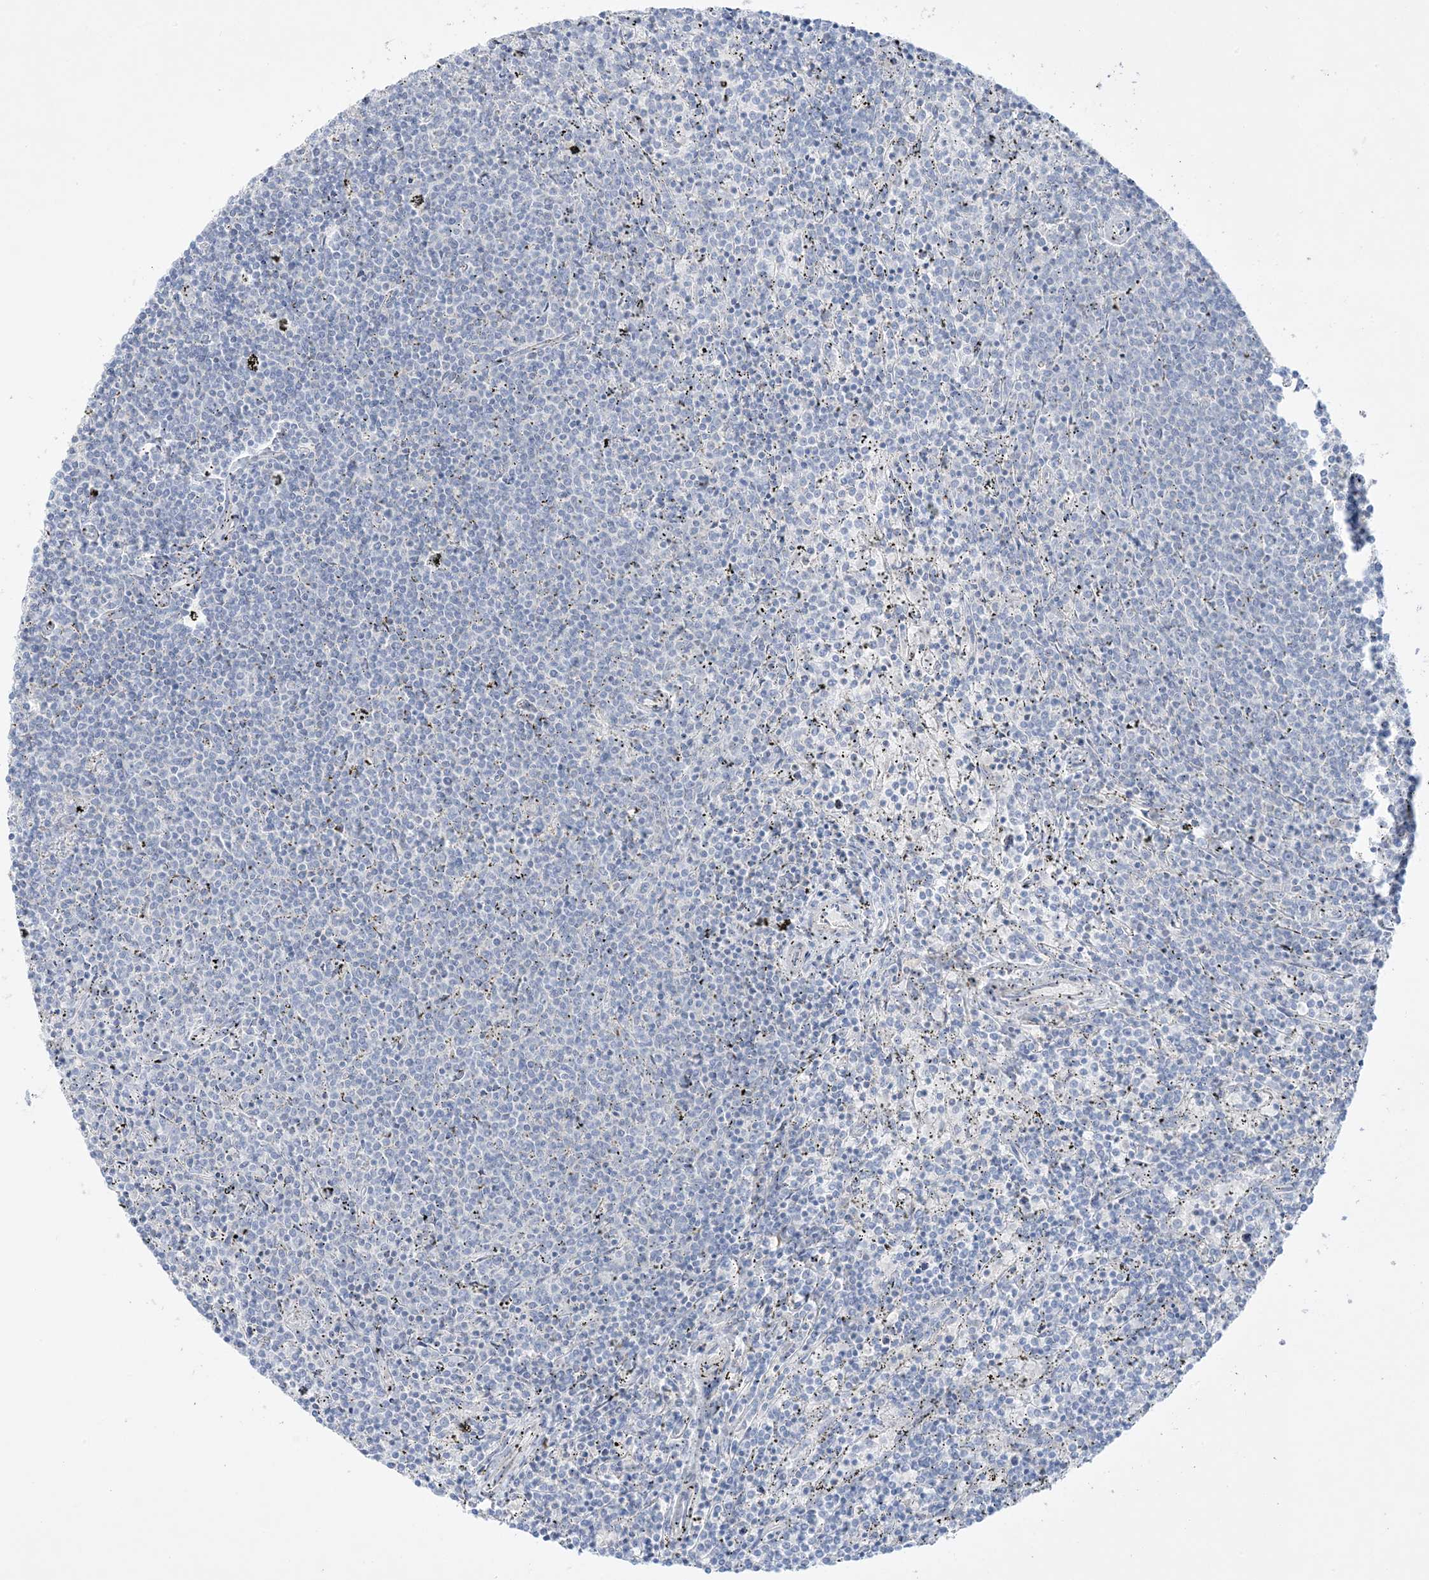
{"staining": {"intensity": "negative", "quantity": "none", "location": "none"}, "tissue": "lymphoma", "cell_type": "Tumor cells", "image_type": "cancer", "snomed": [{"axis": "morphology", "description": "Malignant lymphoma, non-Hodgkin's type, Low grade"}, {"axis": "topography", "description": "Spleen"}], "caption": "This is an immunohistochemistry image of human lymphoma. There is no expression in tumor cells.", "gene": "FAM184A", "patient": {"sex": "female", "age": 50}}